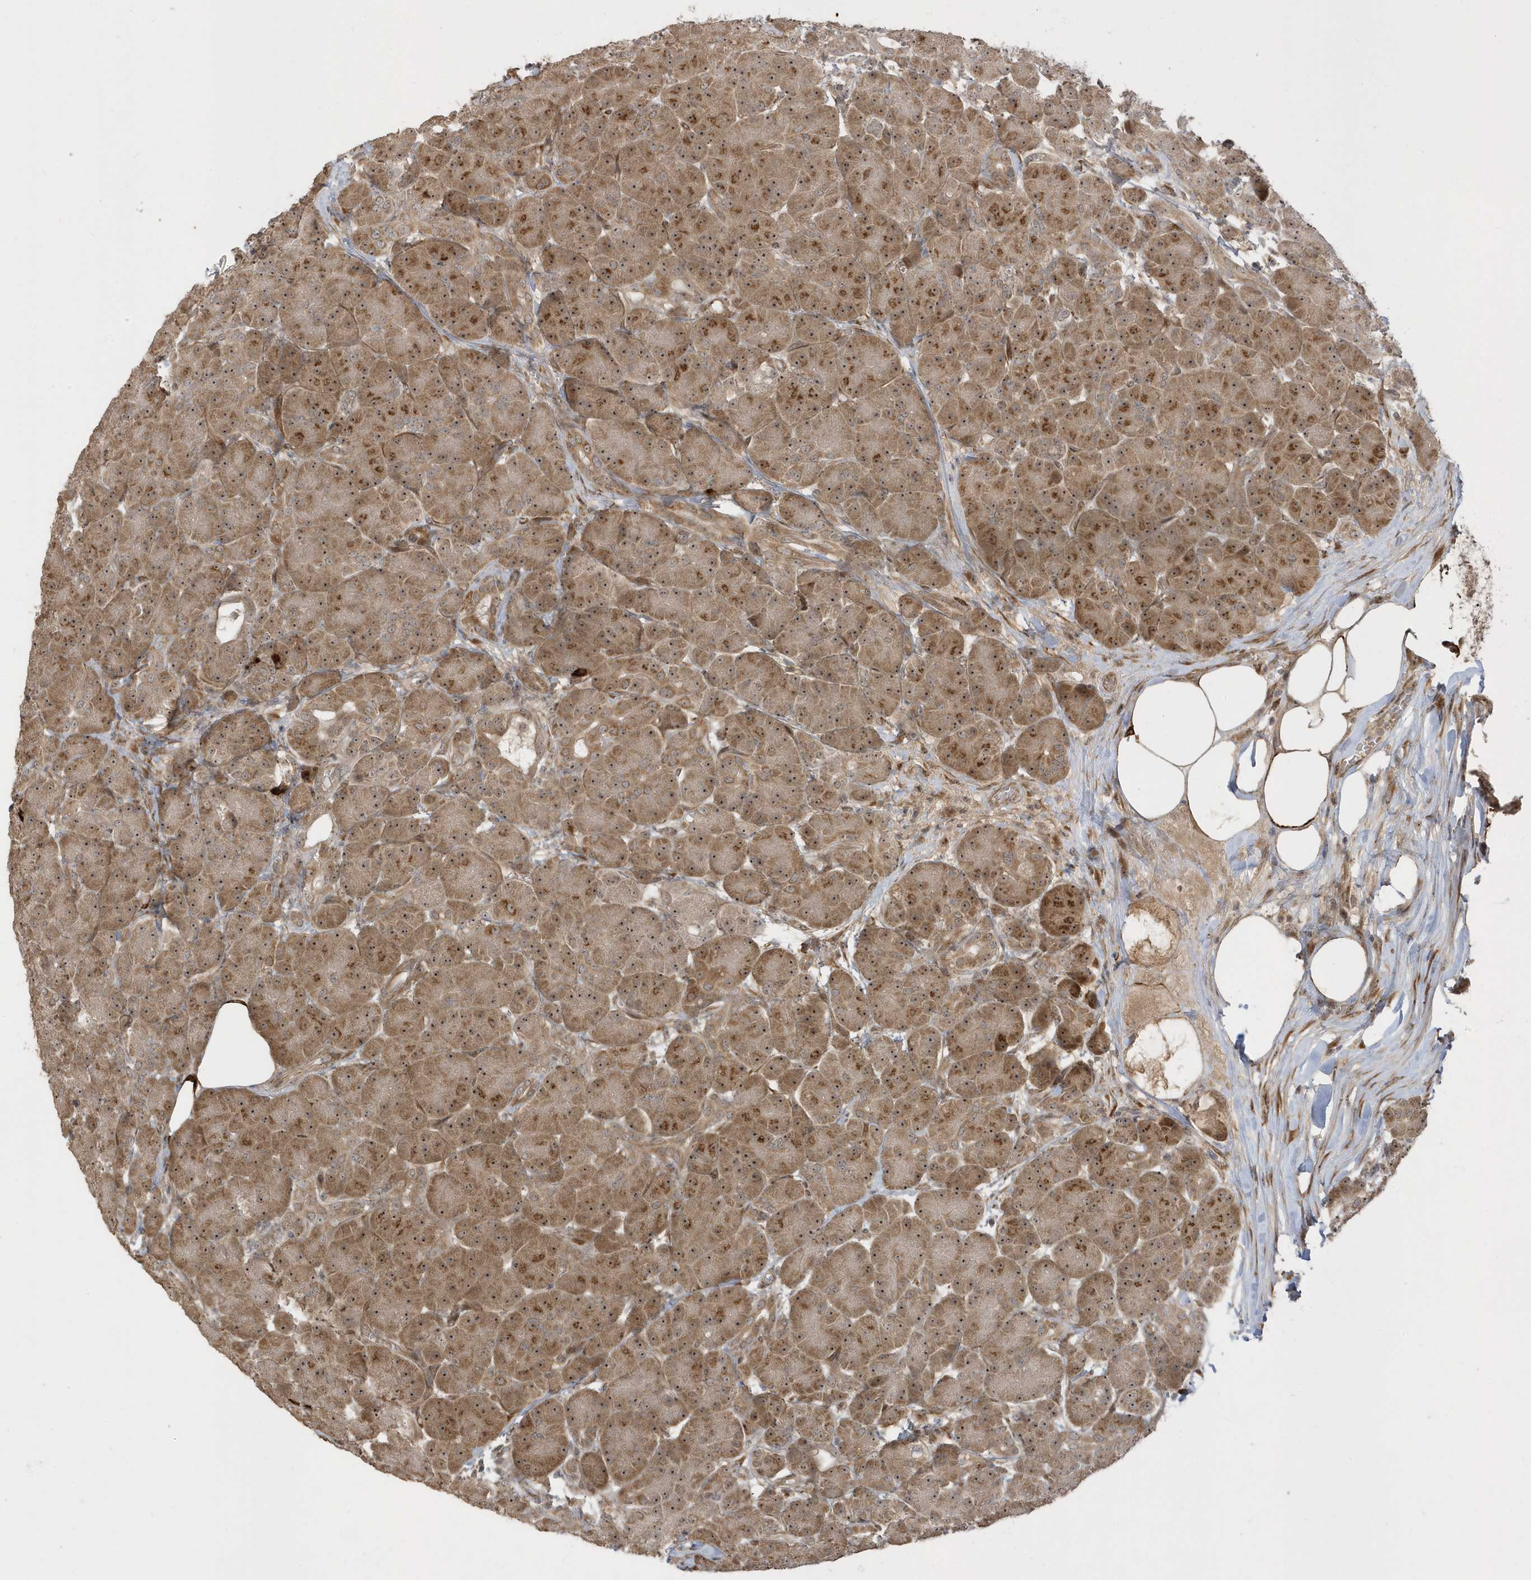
{"staining": {"intensity": "moderate", "quantity": ">75%", "location": "cytoplasmic/membranous,nuclear"}, "tissue": "pancreas", "cell_type": "Exocrine glandular cells", "image_type": "normal", "snomed": [{"axis": "morphology", "description": "Normal tissue, NOS"}, {"axis": "topography", "description": "Pancreas"}], "caption": "Exocrine glandular cells demonstrate medium levels of moderate cytoplasmic/membranous,nuclear positivity in about >75% of cells in unremarkable human pancreas.", "gene": "ECM2", "patient": {"sex": "male", "age": 63}}